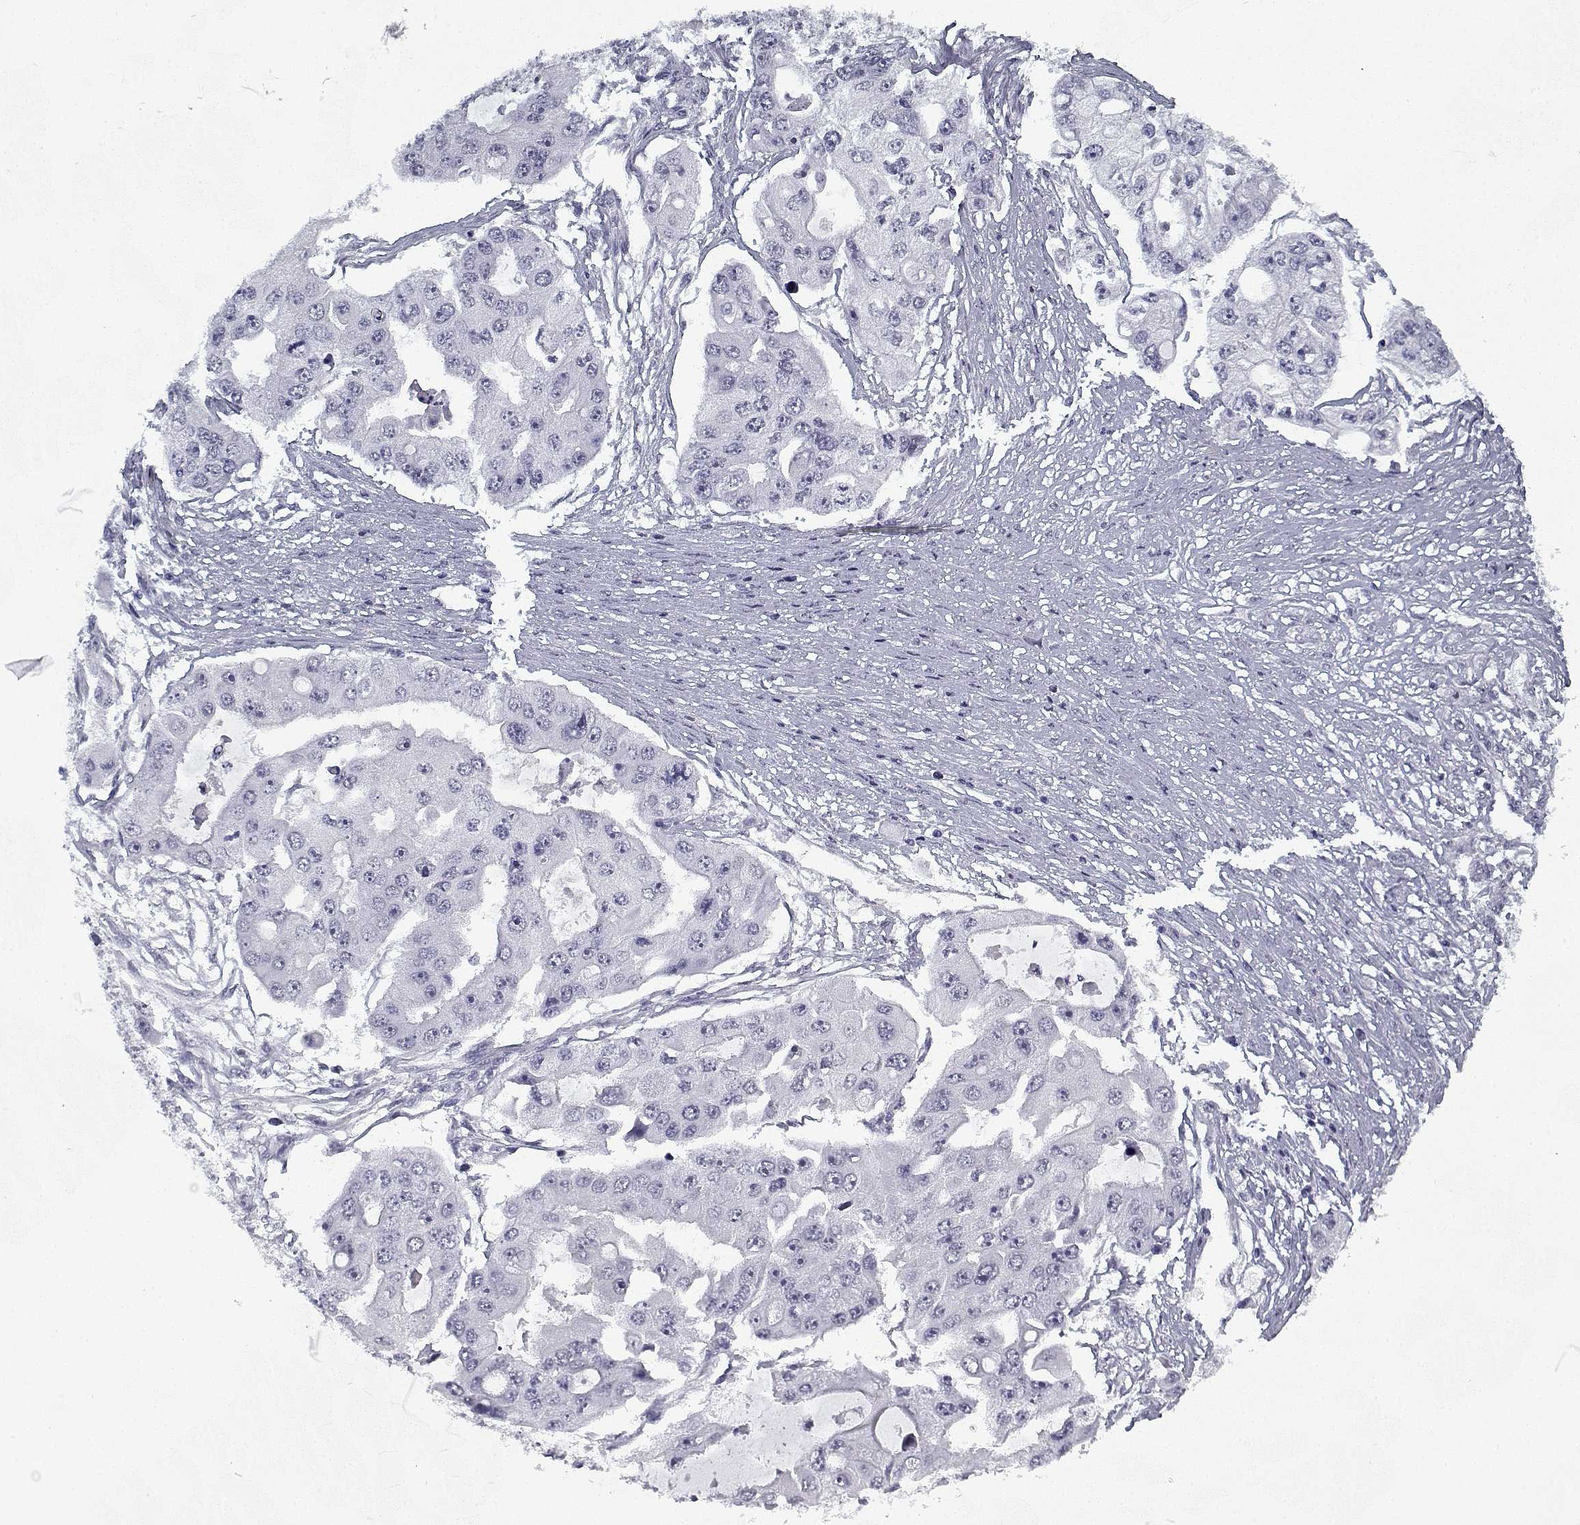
{"staining": {"intensity": "negative", "quantity": "none", "location": "none"}, "tissue": "ovarian cancer", "cell_type": "Tumor cells", "image_type": "cancer", "snomed": [{"axis": "morphology", "description": "Cystadenocarcinoma, serous, NOS"}, {"axis": "topography", "description": "Ovary"}], "caption": "Tumor cells show no significant positivity in ovarian cancer. (IHC, brightfield microscopy, high magnification).", "gene": "RNF32", "patient": {"sex": "female", "age": 56}}